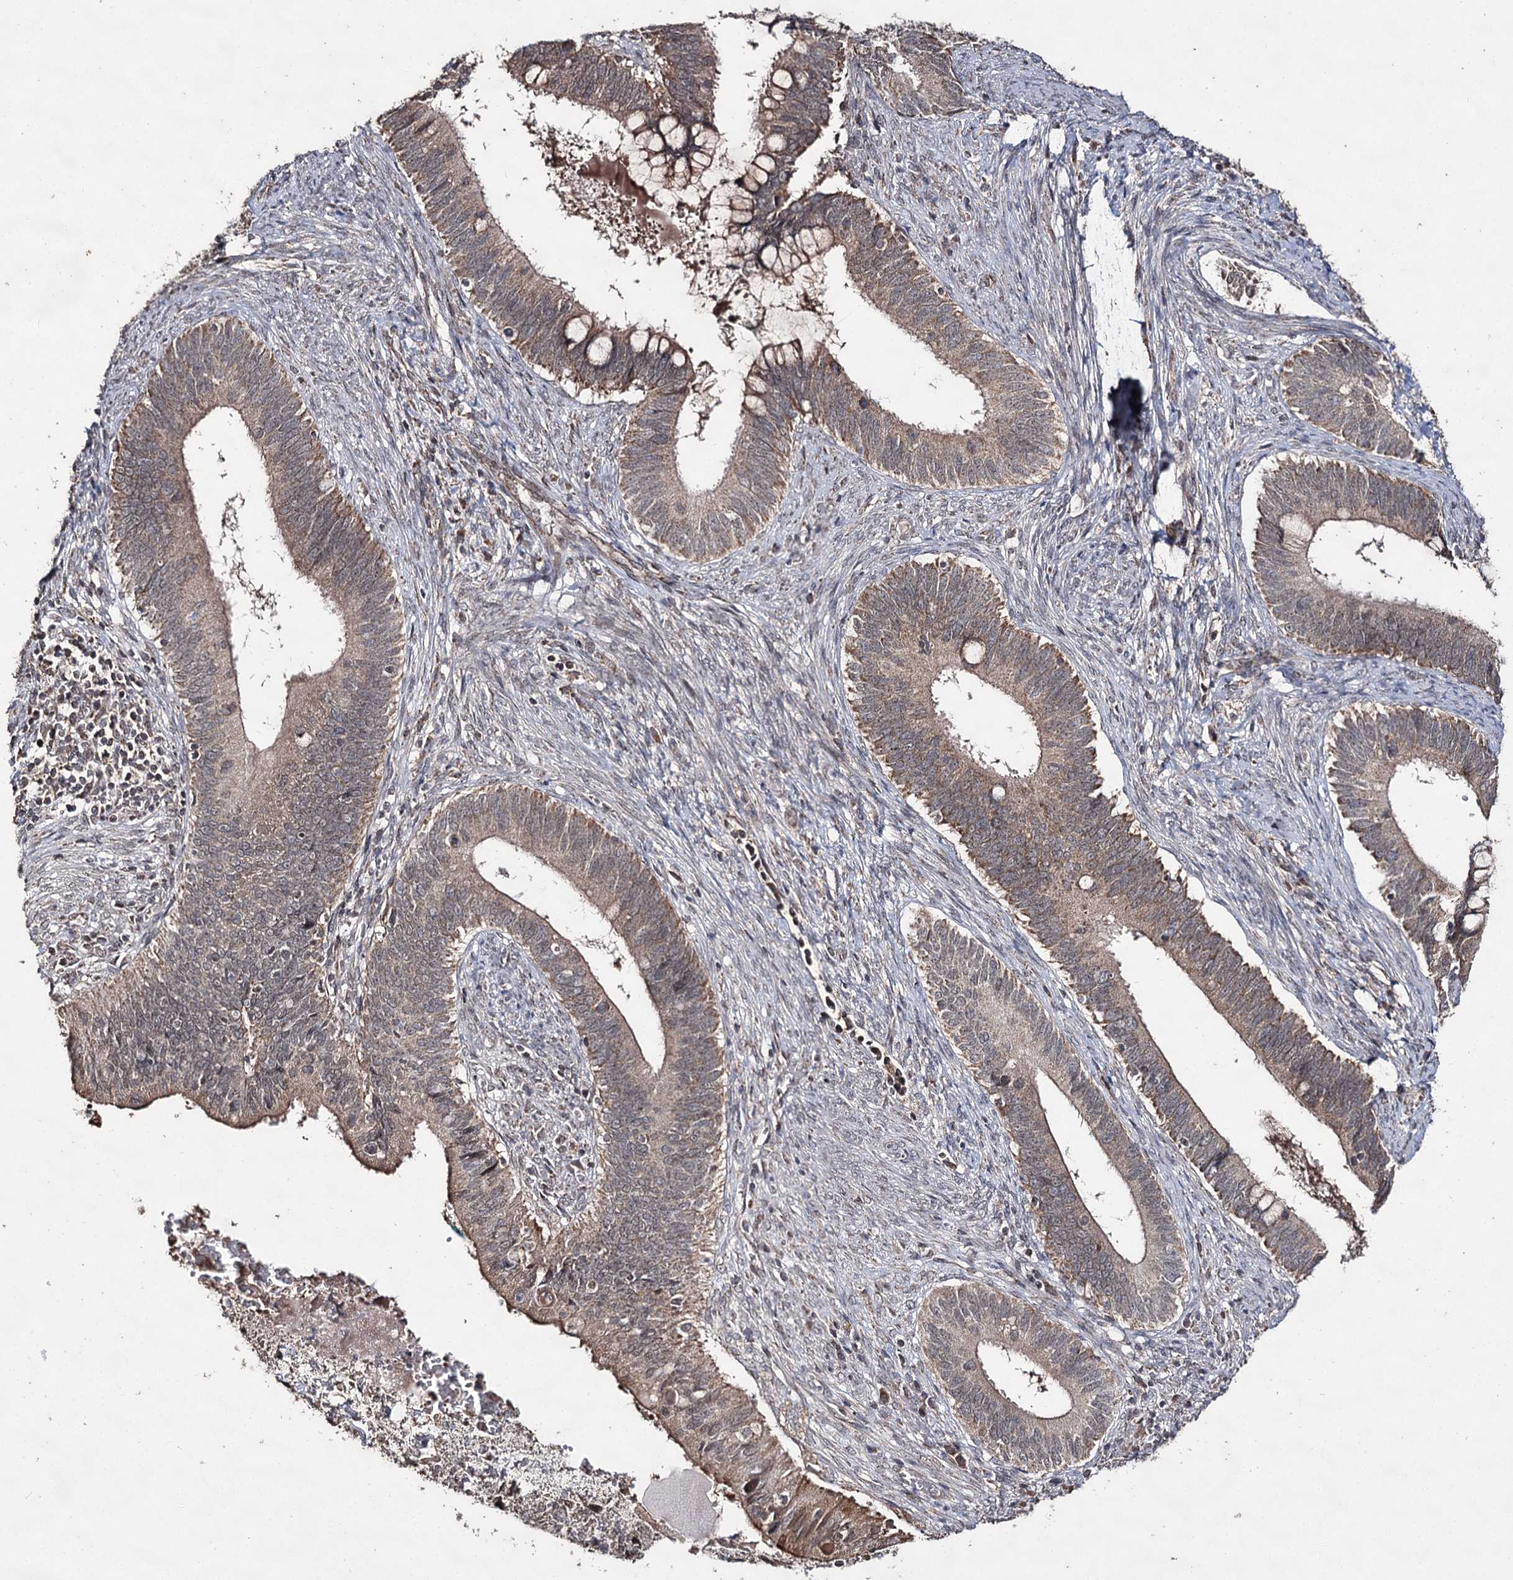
{"staining": {"intensity": "weak", "quantity": ">75%", "location": "cytoplasmic/membranous,nuclear"}, "tissue": "cervical cancer", "cell_type": "Tumor cells", "image_type": "cancer", "snomed": [{"axis": "morphology", "description": "Adenocarcinoma, NOS"}, {"axis": "topography", "description": "Cervix"}], "caption": "An image showing weak cytoplasmic/membranous and nuclear staining in approximately >75% of tumor cells in cervical adenocarcinoma, as visualized by brown immunohistochemical staining.", "gene": "ACTR6", "patient": {"sex": "female", "age": 42}}